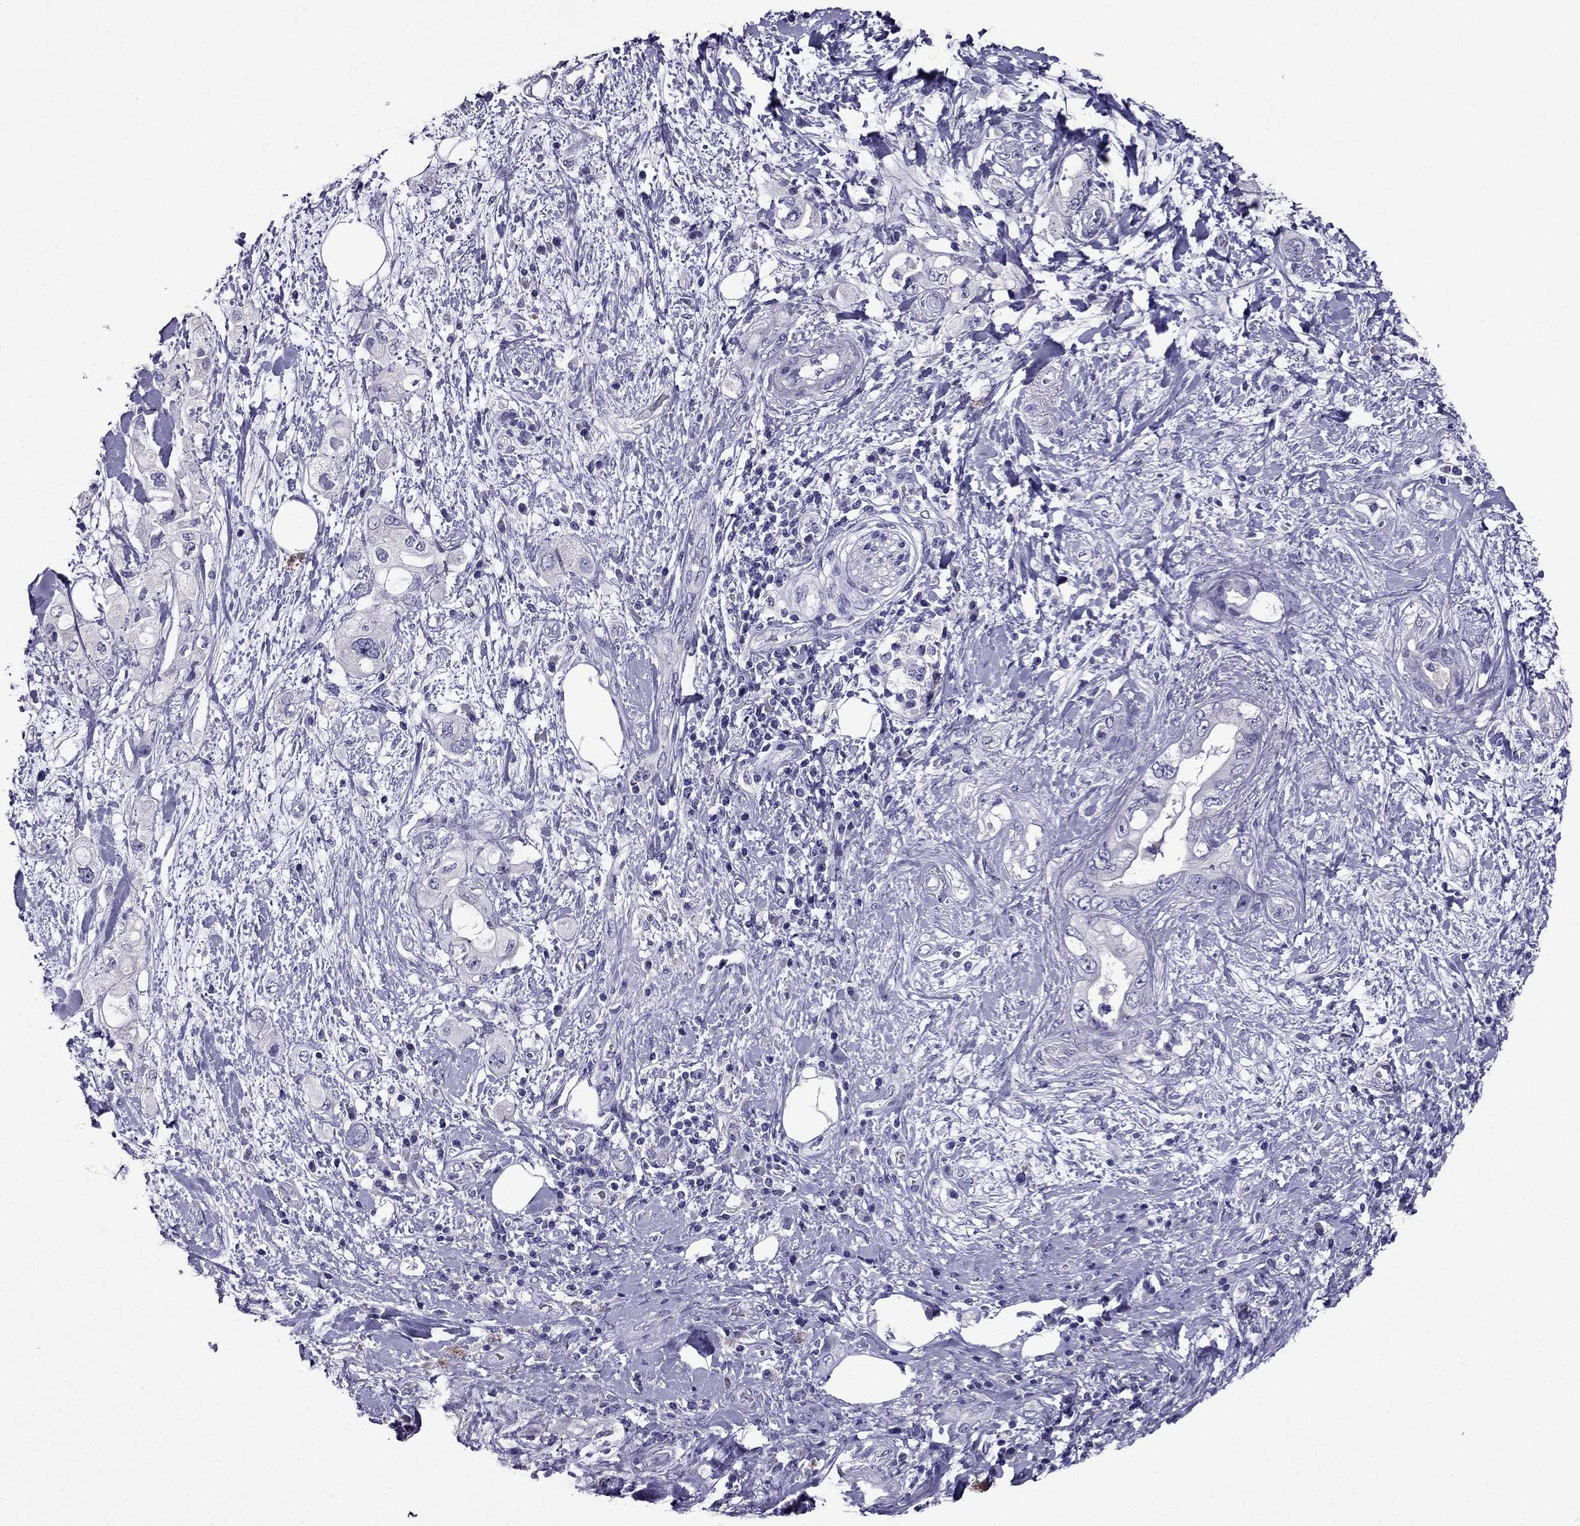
{"staining": {"intensity": "negative", "quantity": "none", "location": "none"}, "tissue": "pancreatic cancer", "cell_type": "Tumor cells", "image_type": "cancer", "snomed": [{"axis": "morphology", "description": "Adenocarcinoma, NOS"}, {"axis": "topography", "description": "Pancreas"}], "caption": "IHC of pancreatic cancer (adenocarcinoma) displays no staining in tumor cells.", "gene": "ZNF541", "patient": {"sex": "female", "age": 56}}